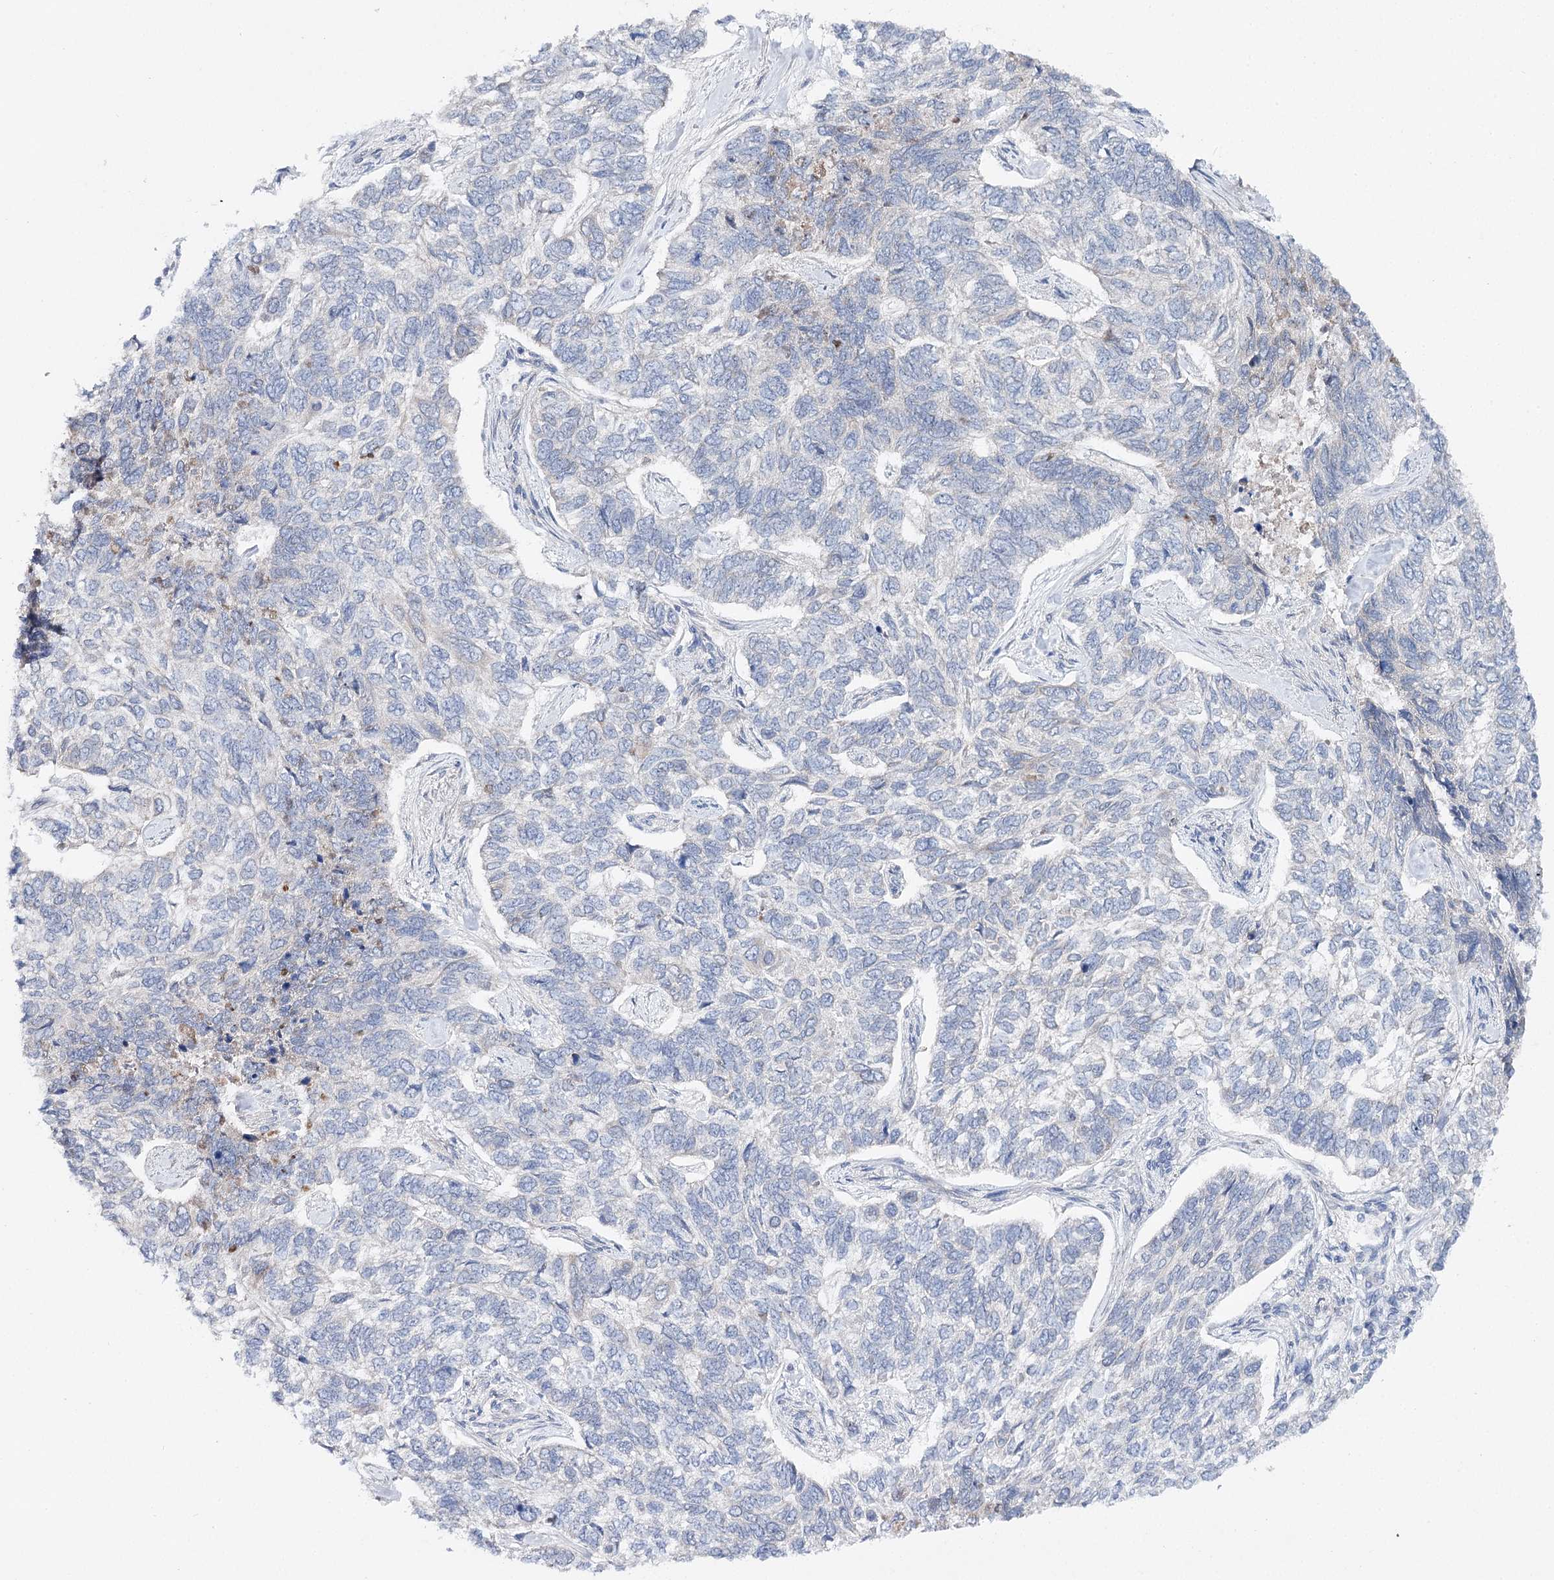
{"staining": {"intensity": "negative", "quantity": "none", "location": "none"}, "tissue": "skin cancer", "cell_type": "Tumor cells", "image_type": "cancer", "snomed": [{"axis": "morphology", "description": "Basal cell carcinoma"}, {"axis": "topography", "description": "Skin"}], "caption": "Immunohistochemistry (IHC) image of skin cancer (basal cell carcinoma) stained for a protein (brown), which shows no expression in tumor cells.", "gene": "LRRC14B", "patient": {"sex": "female", "age": 65}}